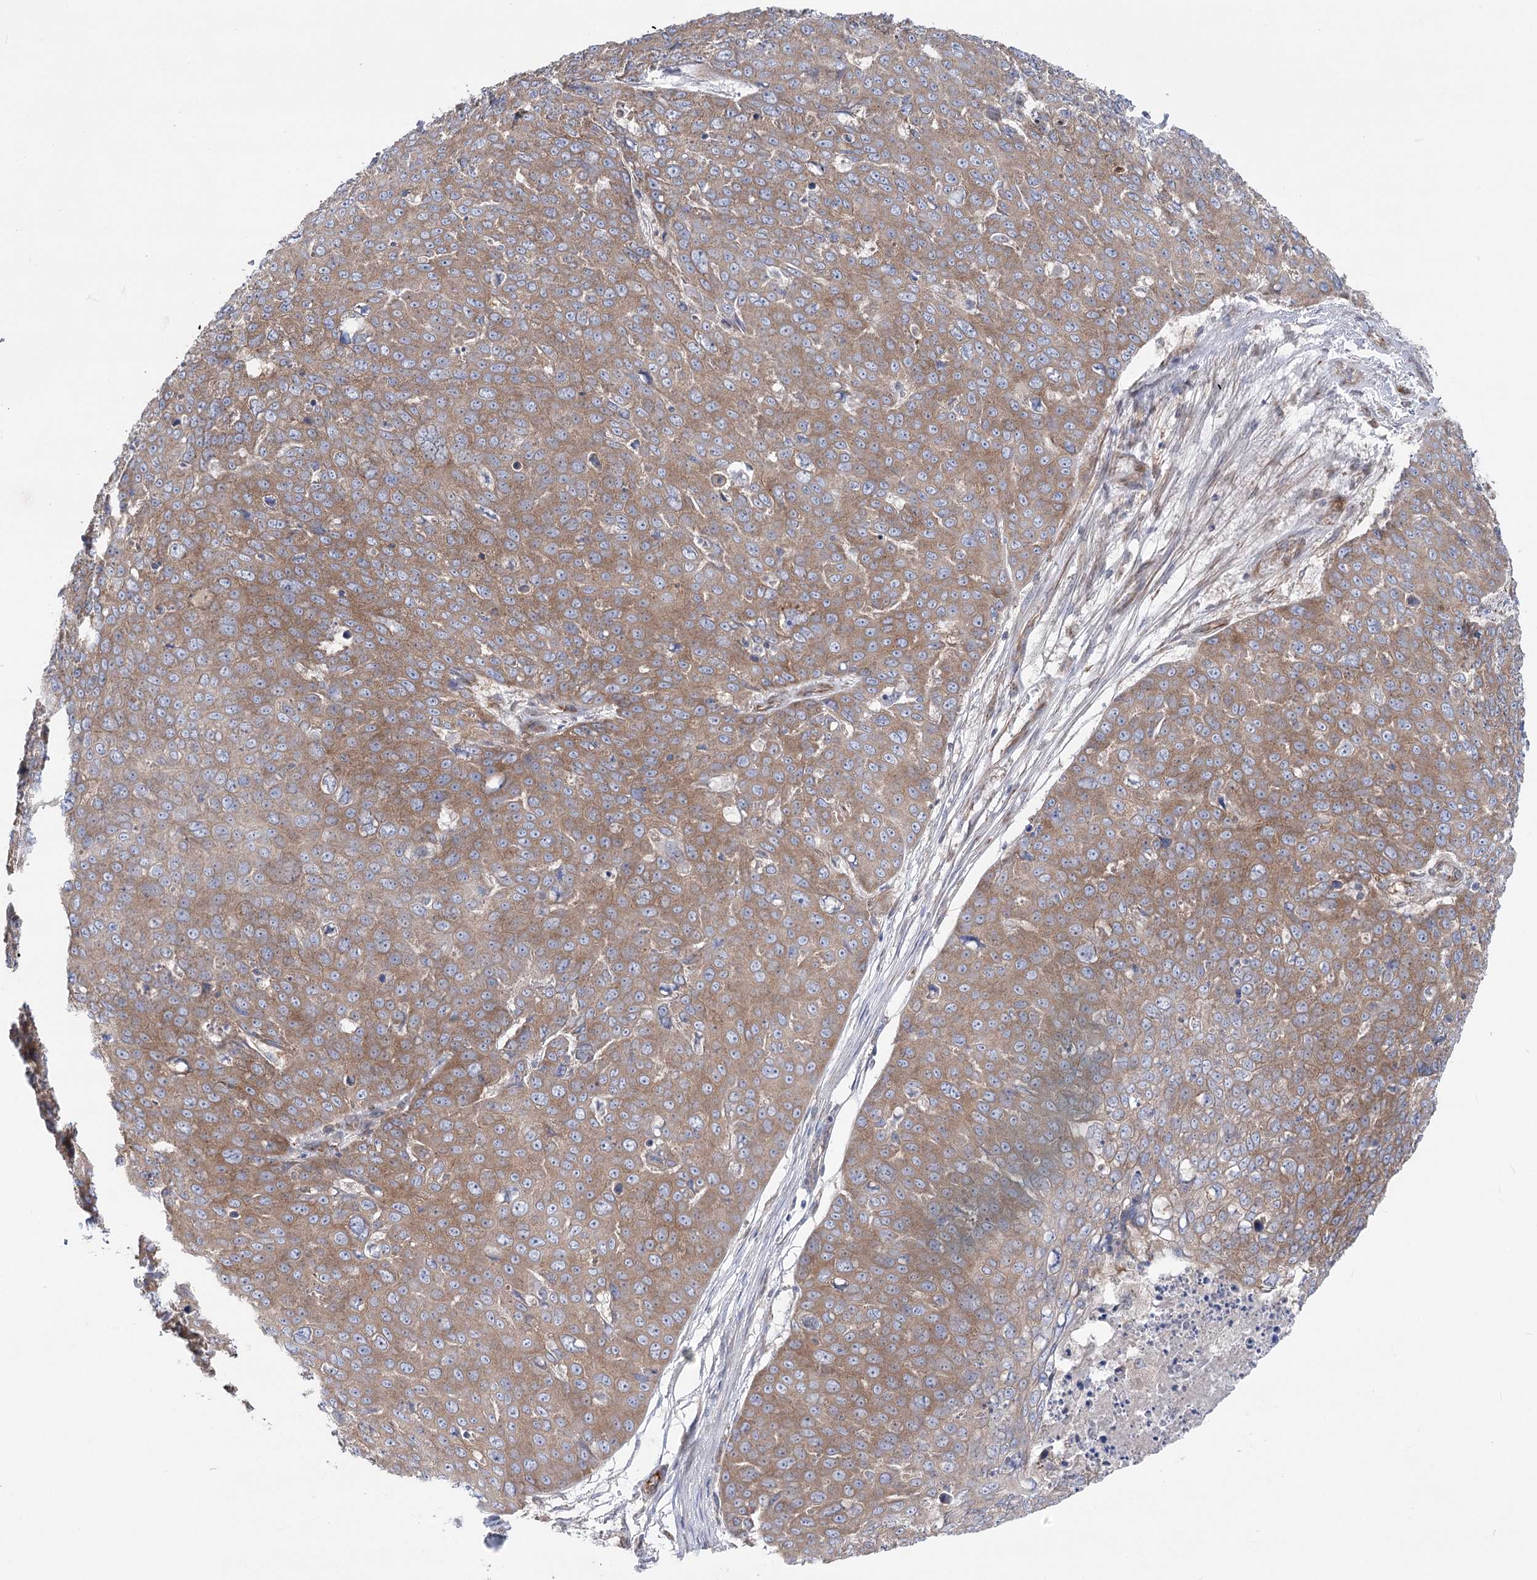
{"staining": {"intensity": "moderate", "quantity": ">75%", "location": "cytoplasmic/membranous"}, "tissue": "skin cancer", "cell_type": "Tumor cells", "image_type": "cancer", "snomed": [{"axis": "morphology", "description": "Squamous cell carcinoma, NOS"}, {"axis": "topography", "description": "Skin"}], "caption": "An image showing moderate cytoplasmic/membranous positivity in about >75% of tumor cells in skin squamous cell carcinoma, as visualized by brown immunohistochemical staining.", "gene": "SCN11A", "patient": {"sex": "male", "age": 71}}